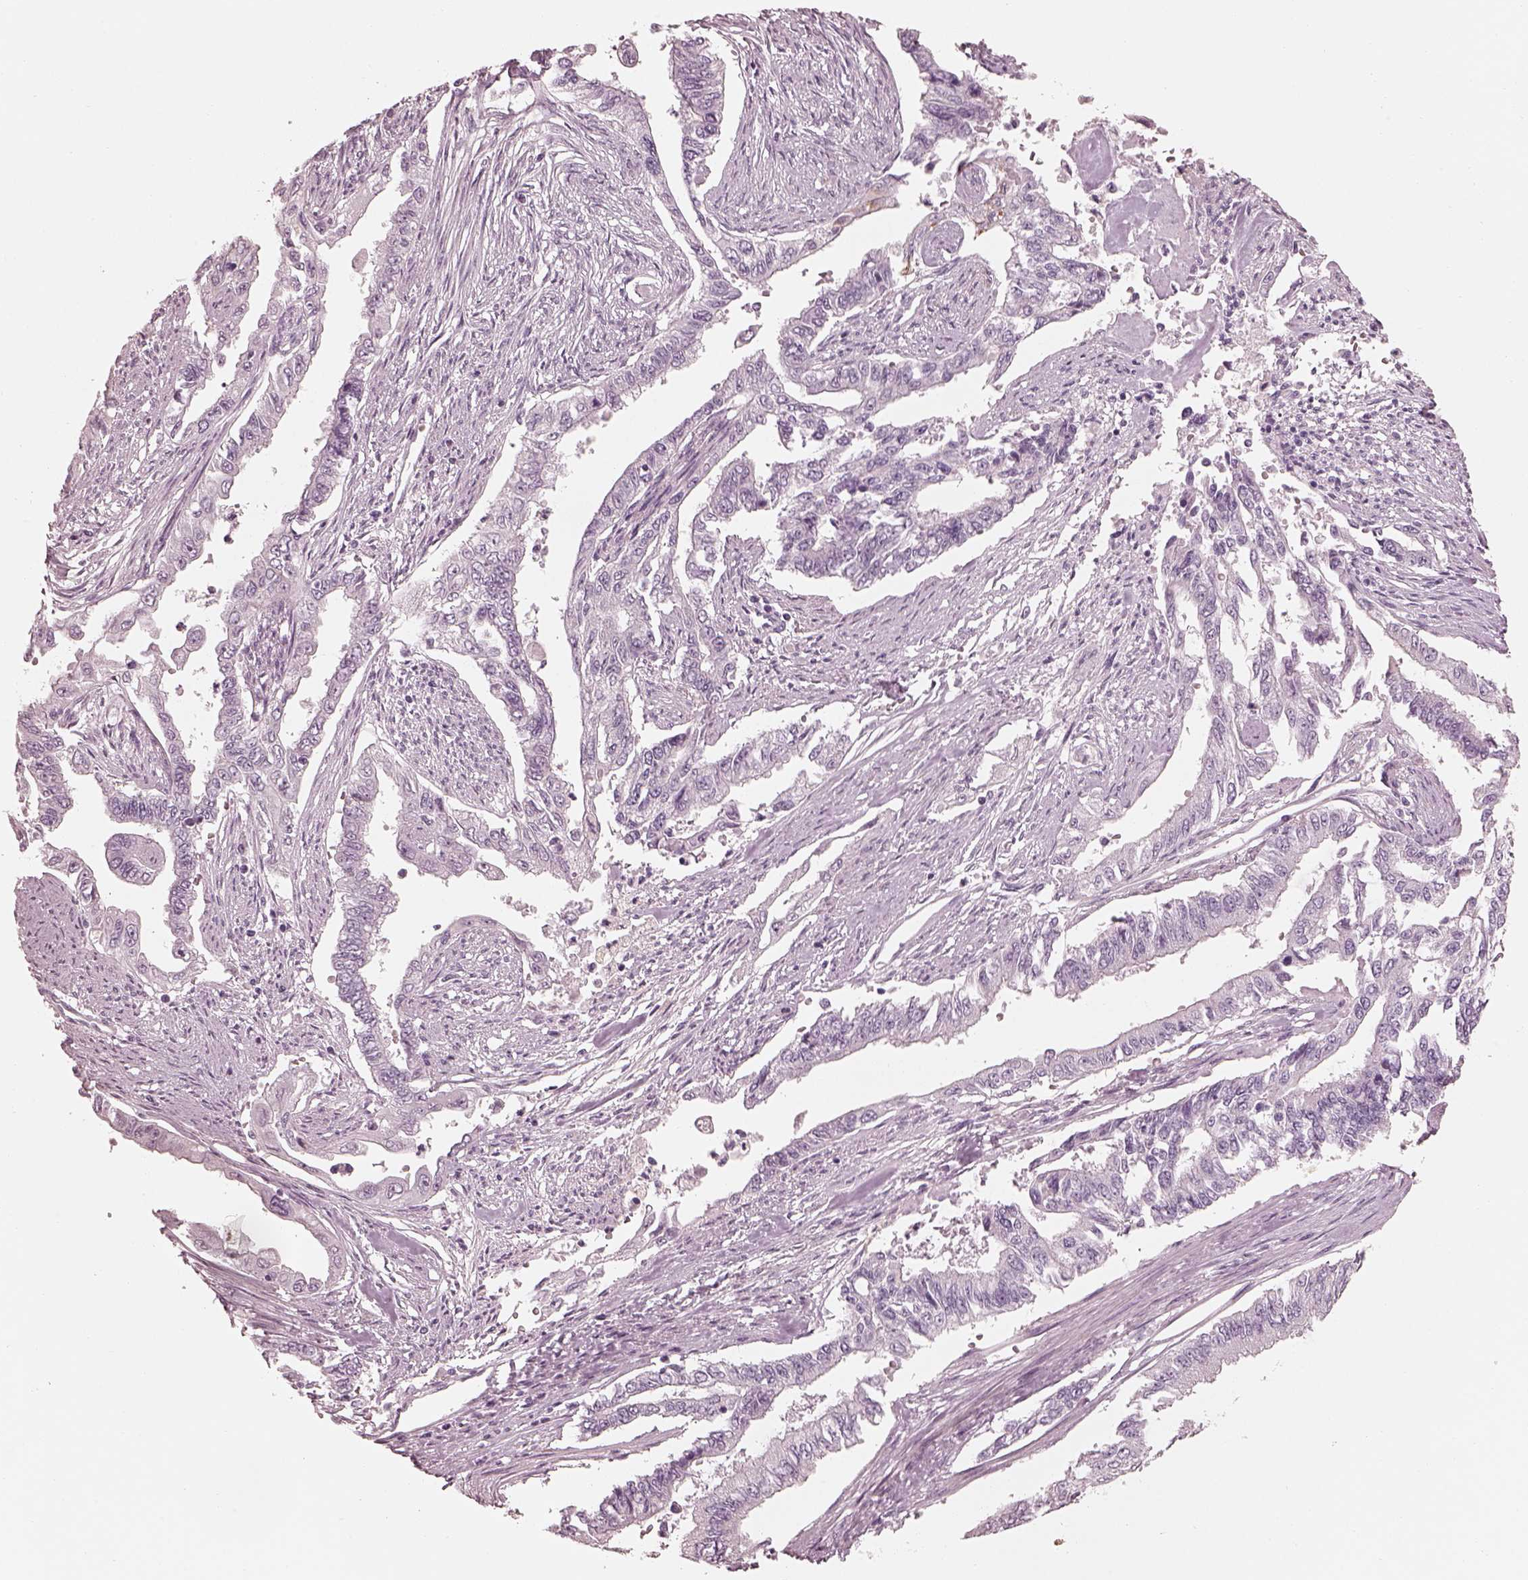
{"staining": {"intensity": "negative", "quantity": "none", "location": "none"}, "tissue": "endometrial cancer", "cell_type": "Tumor cells", "image_type": "cancer", "snomed": [{"axis": "morphology", "description": "Adenocarcinoma, NOS"}, {"axis": "topography", "description": "Uterus"}], "caption": "Tumor cells are negative for brown protein staining in endometrial cancer (adenocarcinoma). (DAB (3,3'-diaminobenzidine) immunohistochemistry, high magnification).", "gene": "RSPH9", "patient": {"sex": "female", "age": 59}}